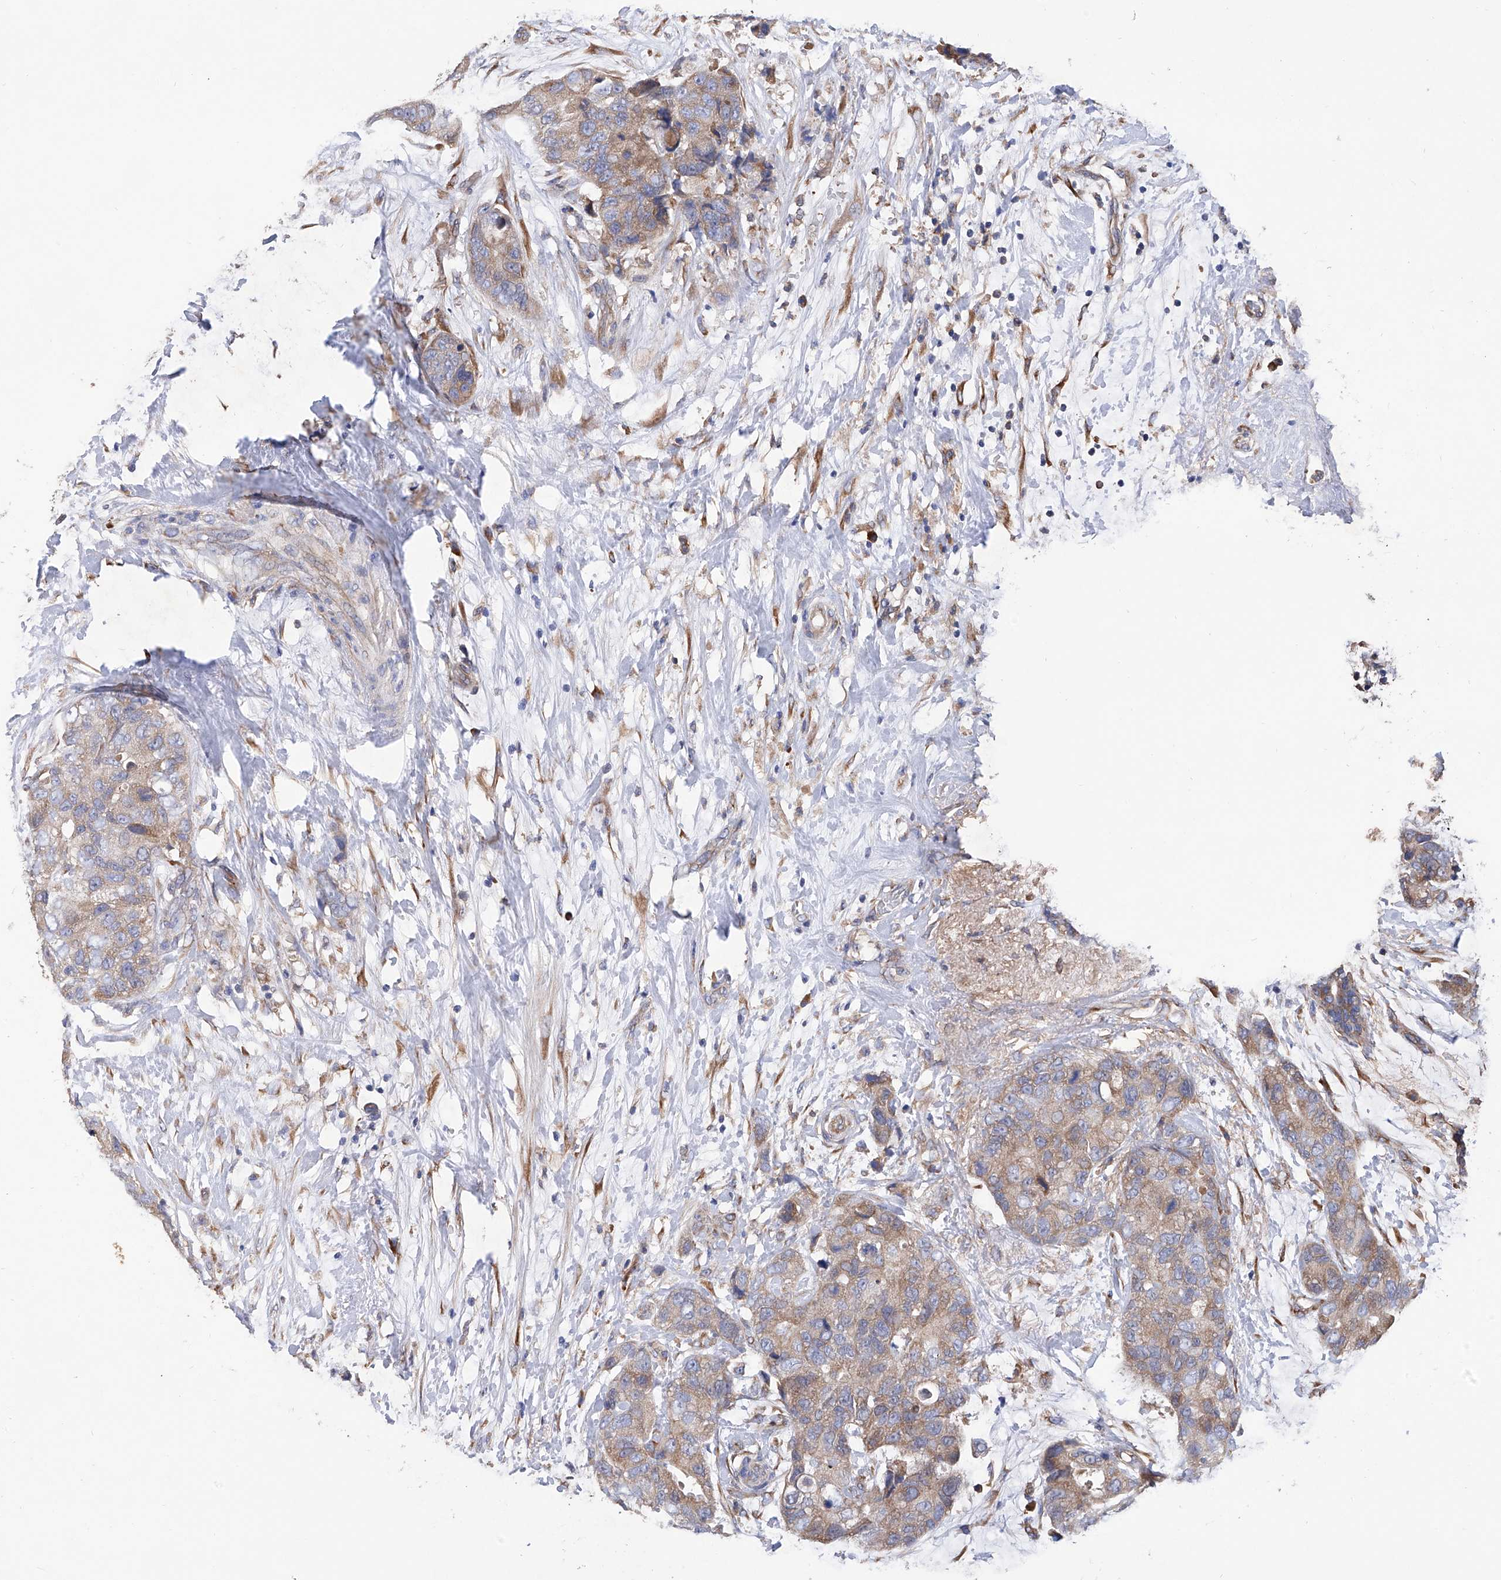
{"staining": {"intensity": "moderate", "quantity": ">75%", "location": "cytoplasmic/membranous"}, "tissue": "breast cancer", "cell_type": "Tumor cells", "image_type": "cancer", "snomed": [{"axis": "morphology", "description": "Duct carcinoma"}, {"axis": "topography", "description": "Breast"}], "caption": "A brown stain highlights moderate cytoplasmic/membranous expression of a protein in breast cancer tumor cells.", "gene": "INPP5B", "patient": {"sex": "female", "age": 62}}